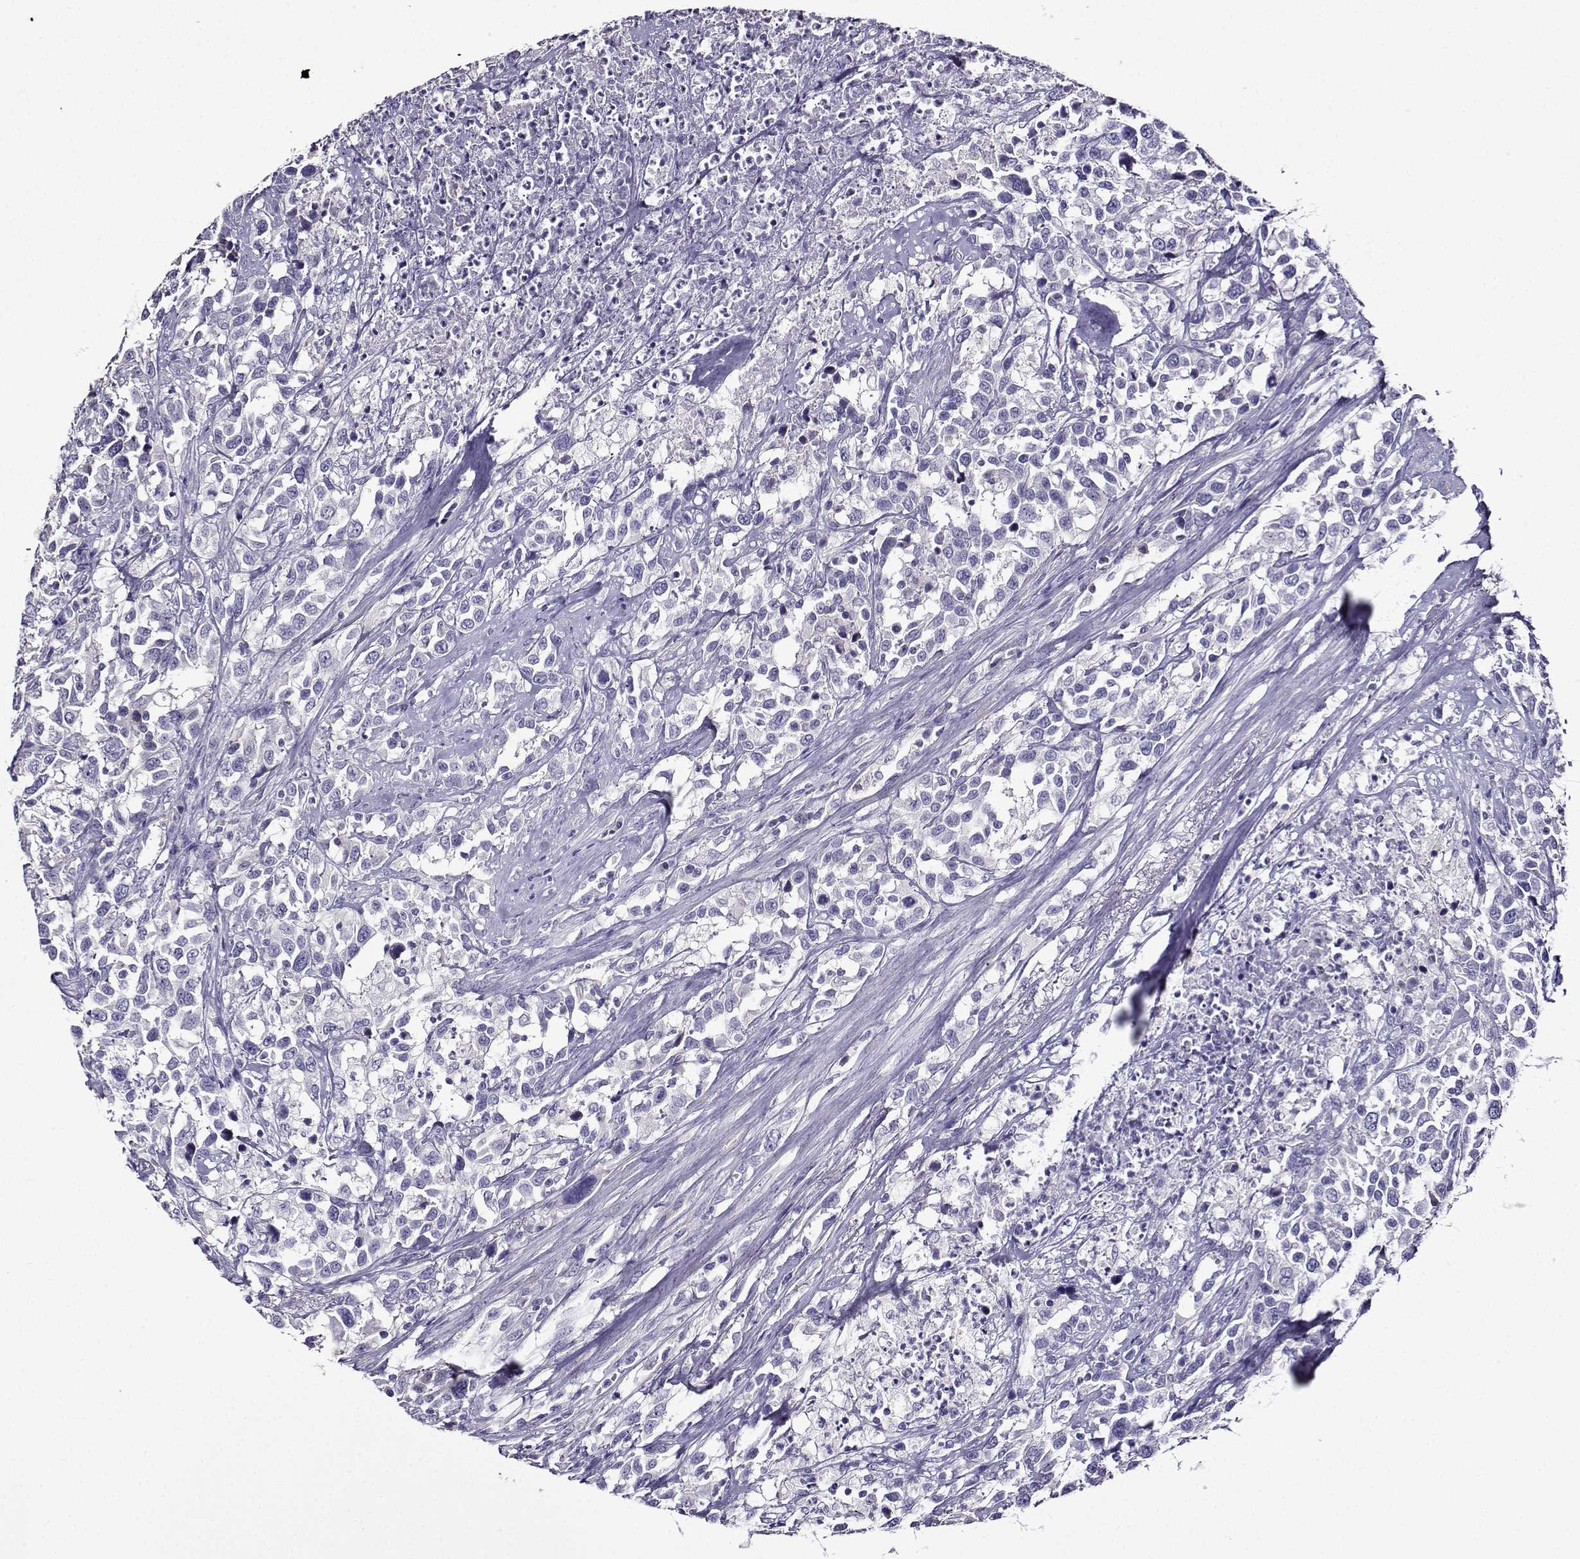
{"staining": {"intensity": "negative", "quantity": "none", "location": "none"}, "tissue": "urothelial cancer", "cell_type": "Tumor cells", "image_type": "cancer", "snomed": [{"axis": "morphology", "description": "Urothelial carcinoma, NOS"}, {"axis": "morphology", "description": "Urothelial carcinoma, High grade"}, {"axis": "topography", "description": "Urinary bladder"}], "caption": "This is an IHC image of urothelial cancer. There is no staining in tumor cells.", "gene": "TMEM266", "patient": {"sex": "female", "age": 64}}